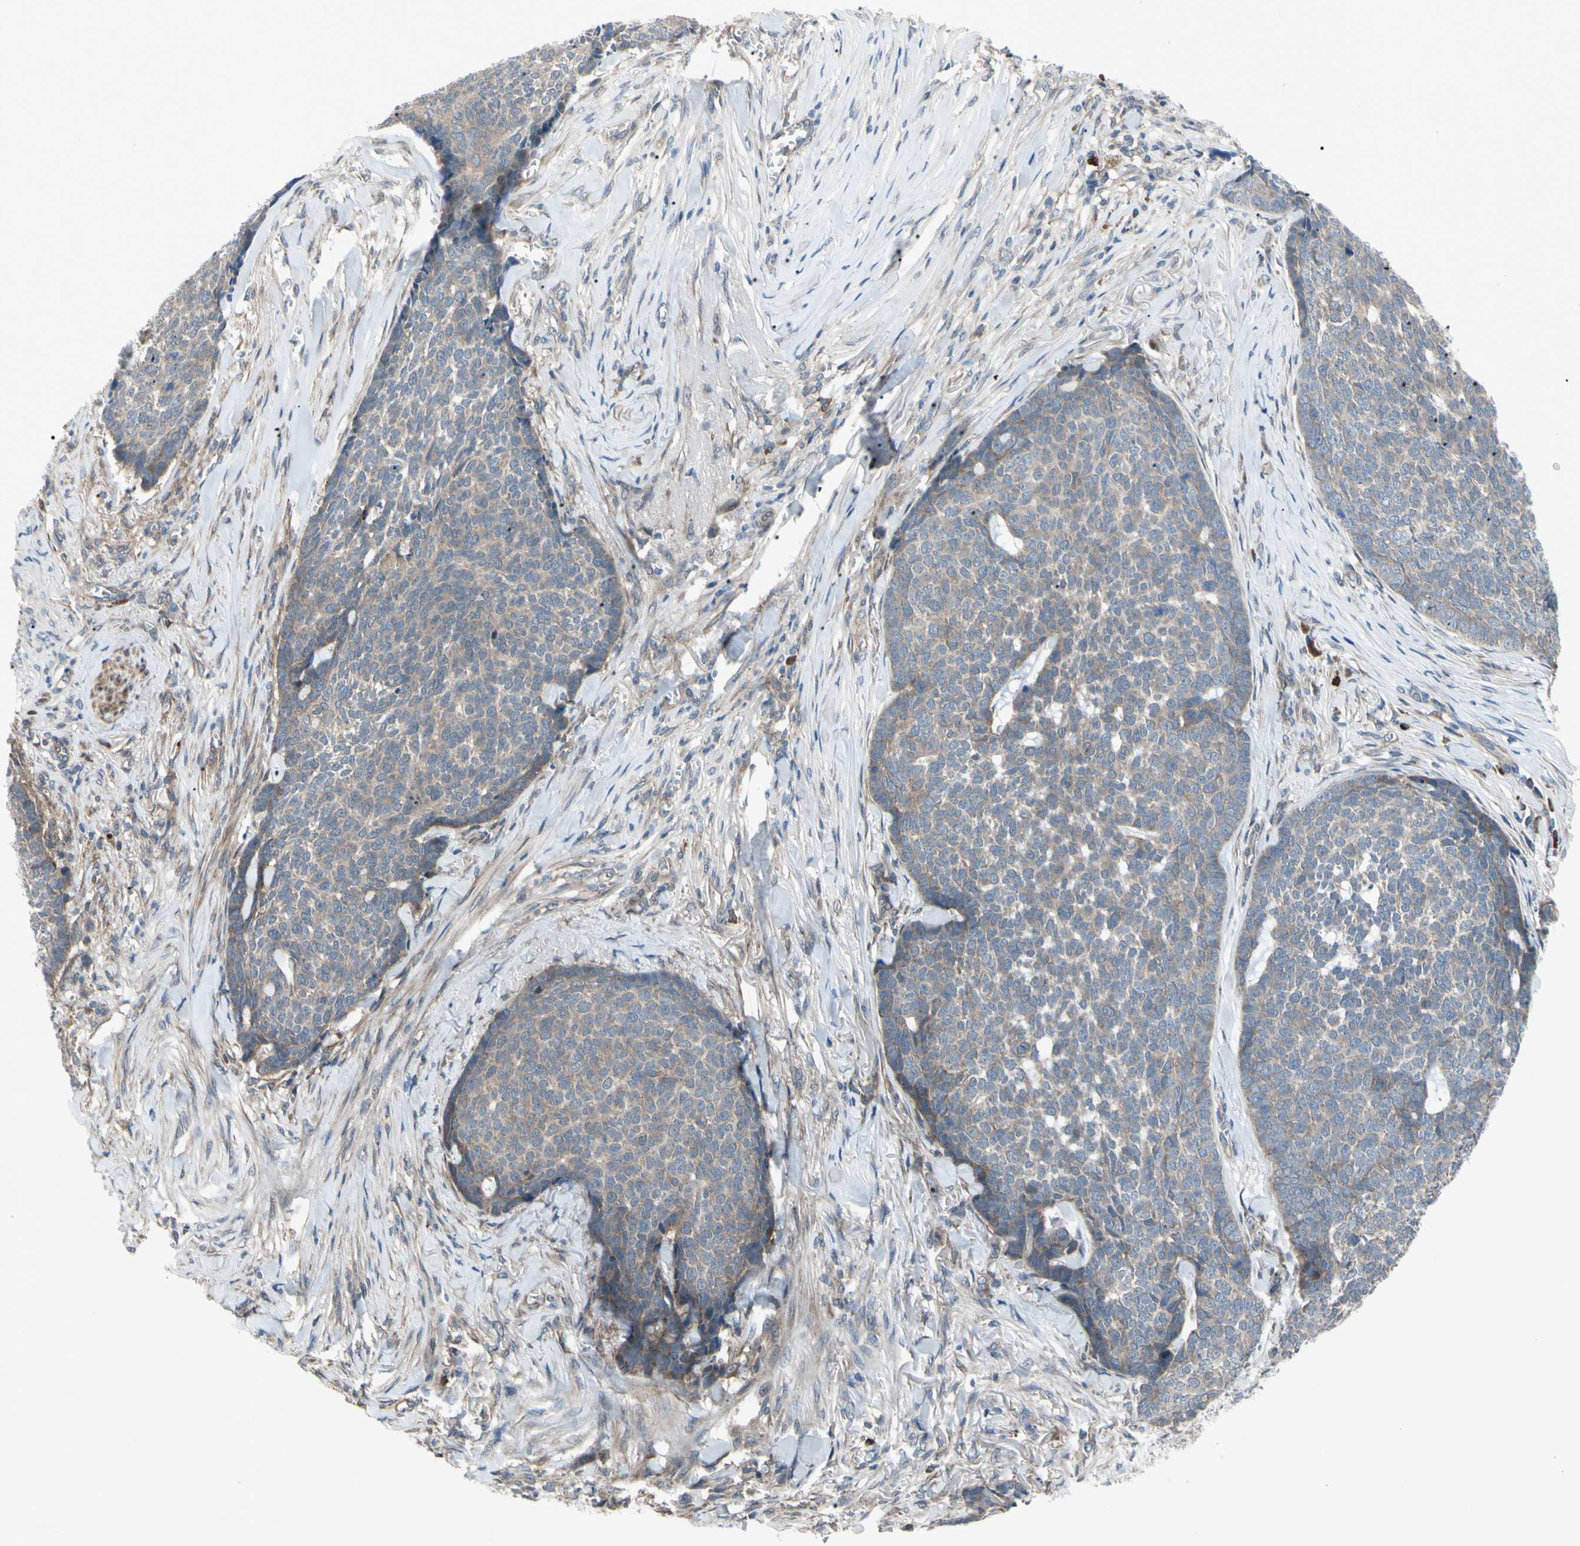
{"staining": {"intensity": "weak", "quantity": ">75%", "location": "cytoplasmic/membranous"}, "tissue": "skin cancer", "cell_type": "Tumor cells", "image_type": "cancer", "snomed": [{"axis": "morphology", "description": "Basal cell carcinoma"}, {"axis": "topography", "description": "Skin"}], "caption": "Immunohistochemical staining of human basal cell carcinoma (skin) exhibits low levels of weak cytoplasmic/membranous expression in about >75% of tumor cells.", "gene": "SVIL", "patient": {"sex": "male", "age": 84}}